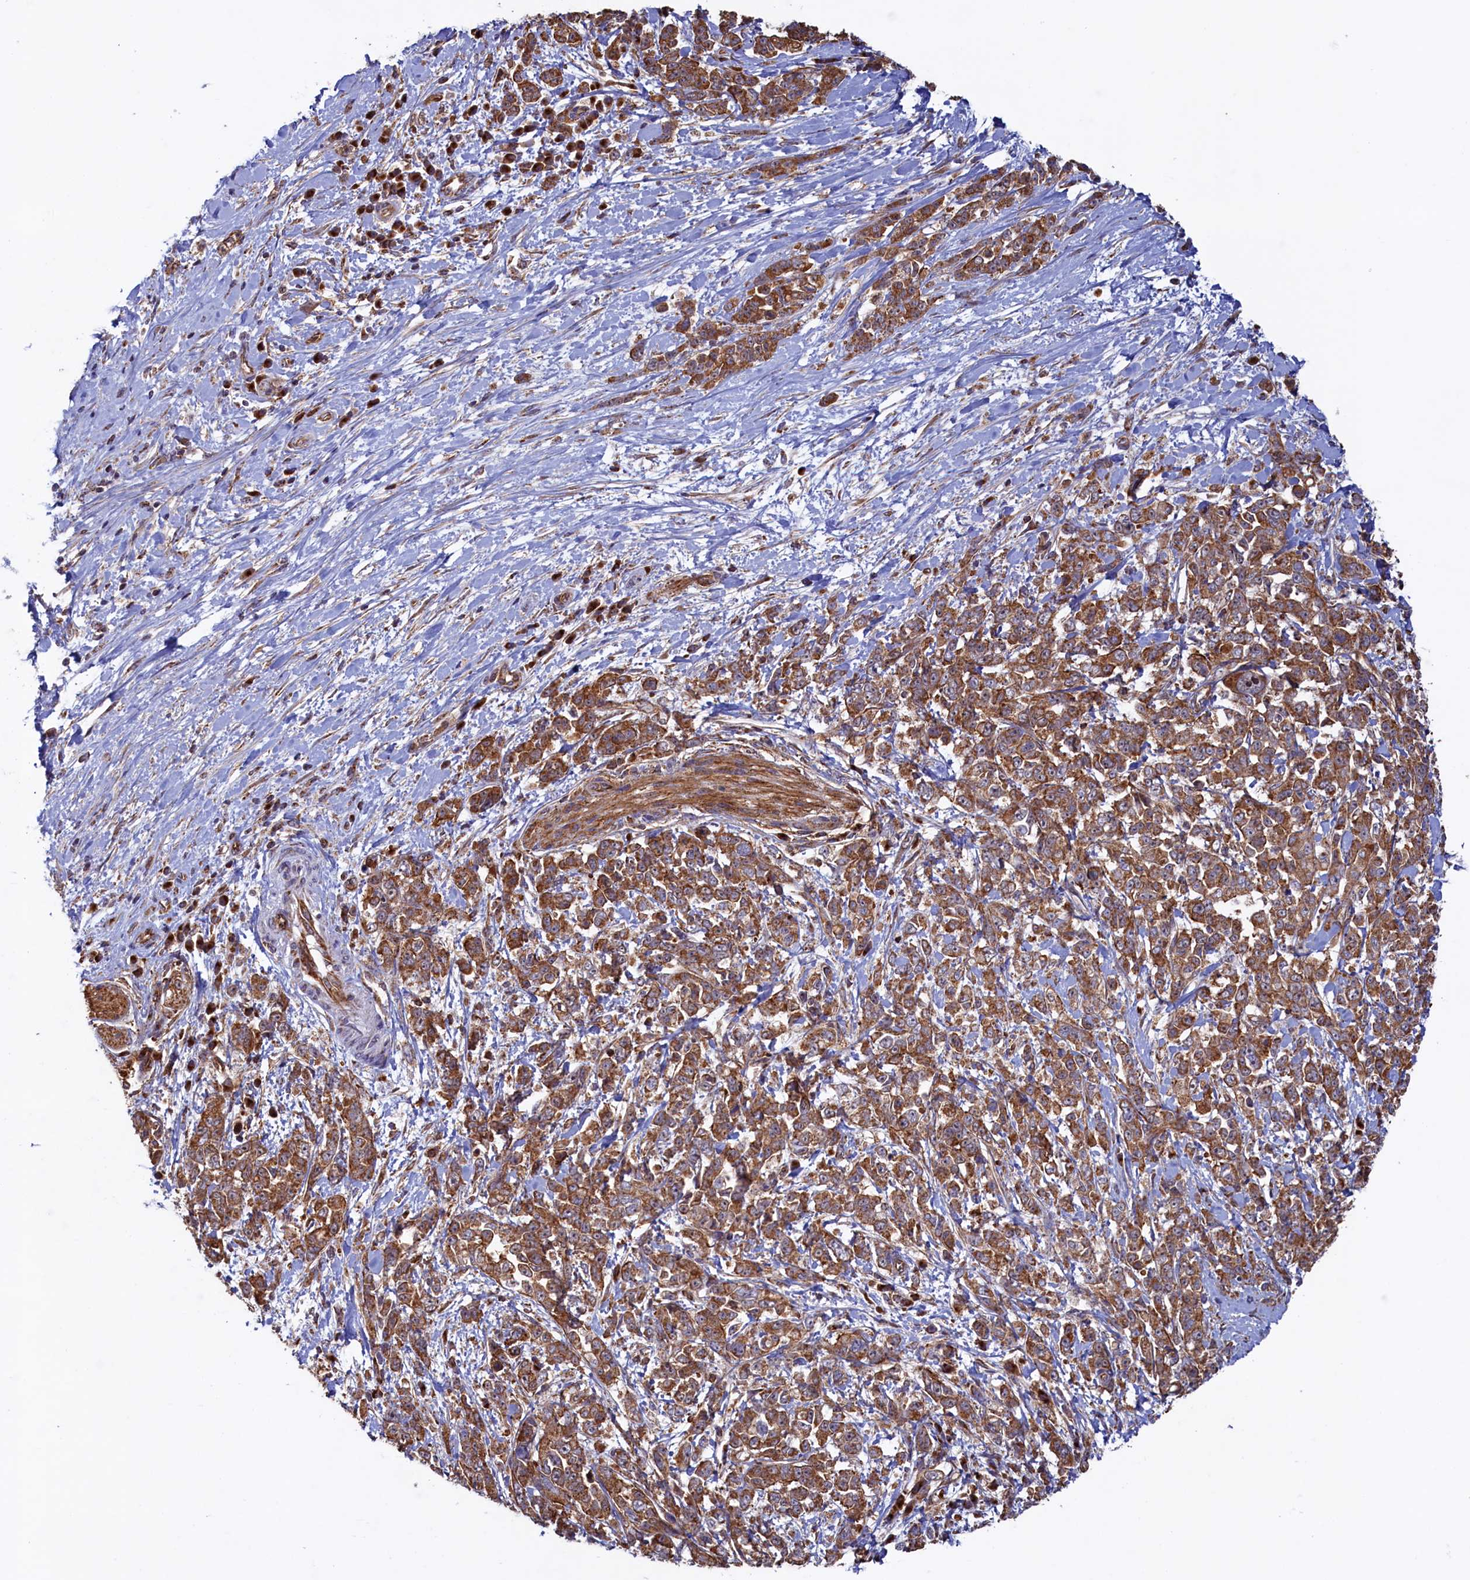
{"staining": {"intensity": "moderate", "quantity": ">75%", "location": "cytoplasmic/membranous"}, "tissue": "pancreatic cancer", "cell_type": "Tumor cells", "image_type": "cancer", "snomed": [{"axis": "morphology", "description": "Normal tissue, NOS"}, {"axis": "morphology", "description": "Adenocarcinoma, NOS"}, {"axis": "topography", "description": "Pancreas"}], "caption": "Protein staining of pancreatic adenocarcinoma tissue reveals moderate cytoplasmic/membranous positivity in about >75% of tumor cells.", "gene": "UBE3B", "patient": {"sex": "female", "age": 64}}